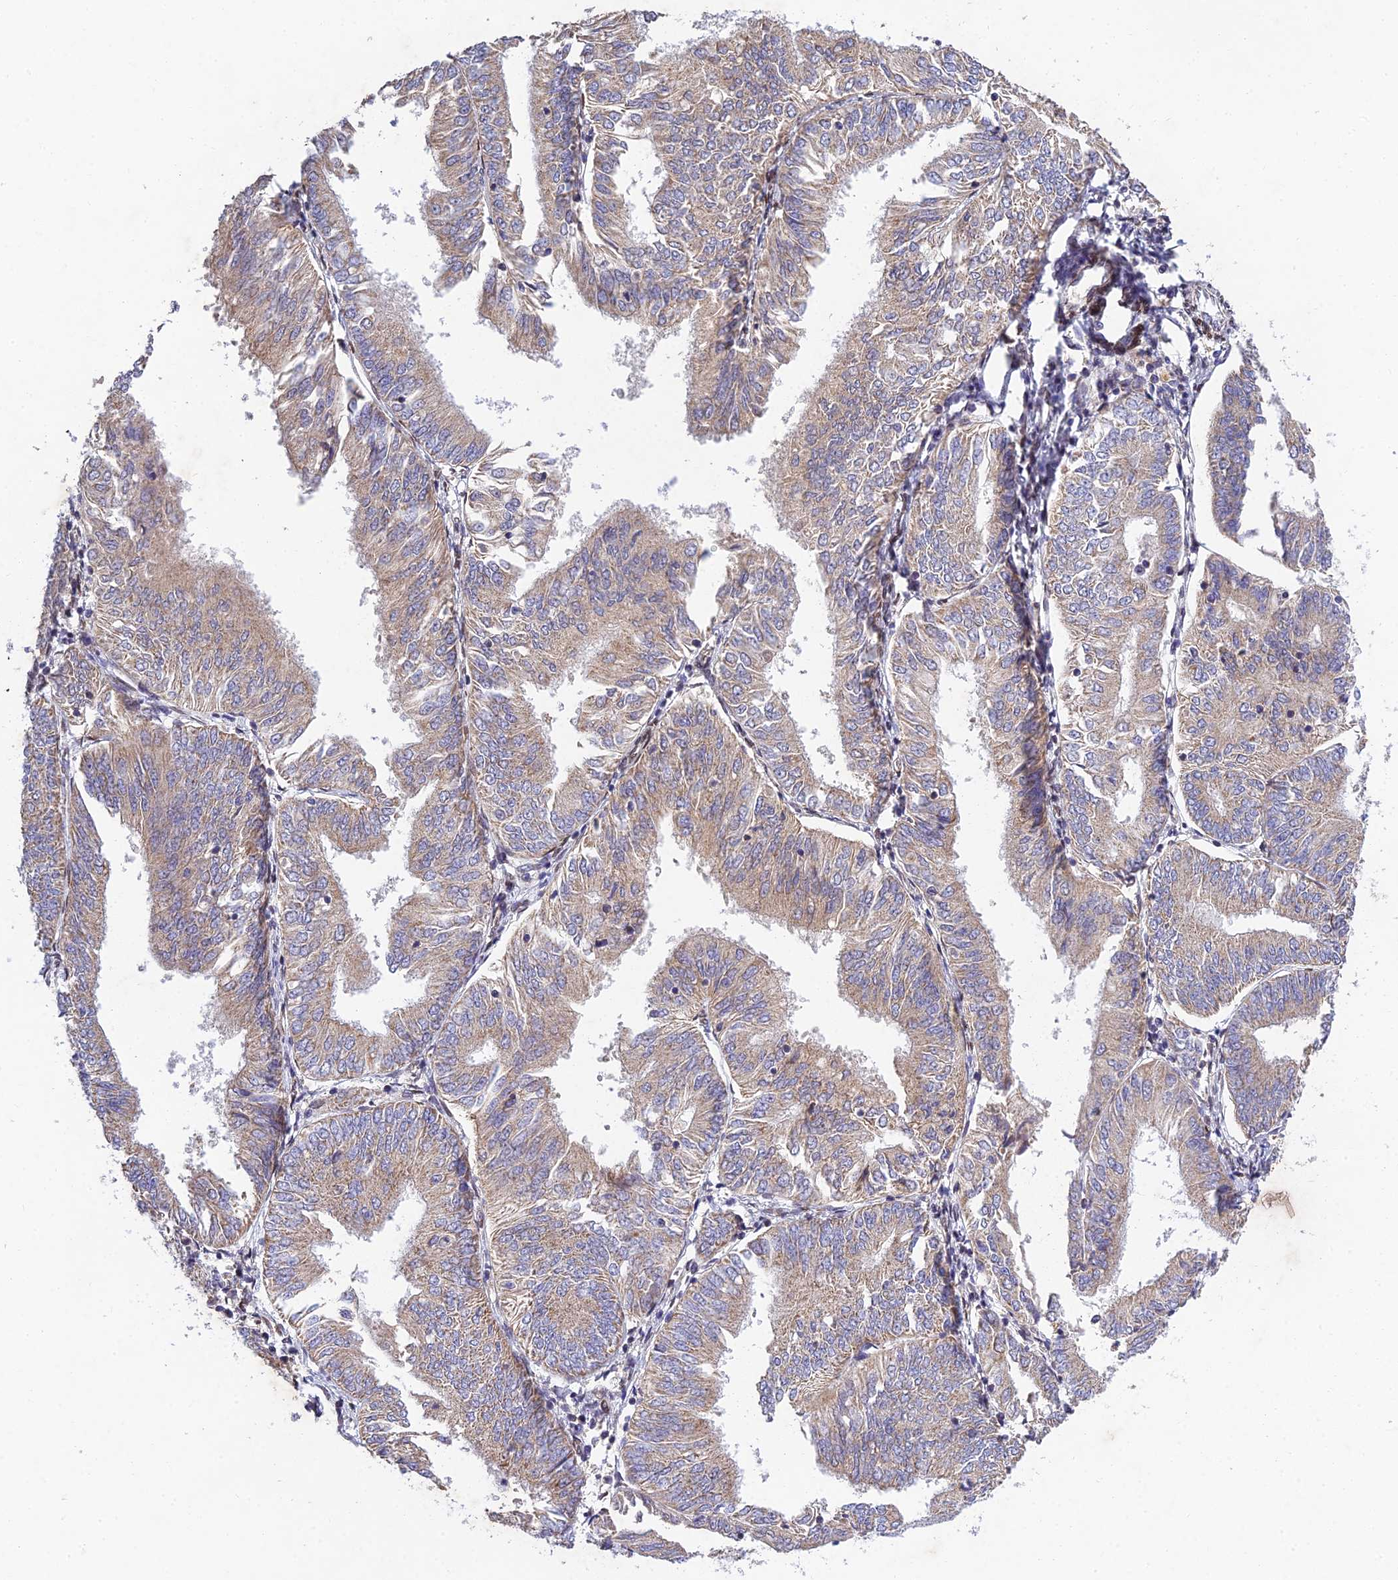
{"staining": {"intensity": "weak", "quantity": ">75%", "location": "cytoplasmic/membranous"}, "tissue": "endometrial cancer", "cell_type": "Tumor cells", "image_type": "cancer", "snomed": [{"axis": "morphology", "description": "Adenocarcinoma, NOS"}, {"axis": "topography", "description": "Endometrium"}], "caption": "Protein expression analysis of human endometrial cancer (adenocarcinoma) reveals weak cytoplasmic/membranous staining in about >75% of tumor cells.", "gene": "MGAT2", "patient": {"sex": "female", "age": 58}}